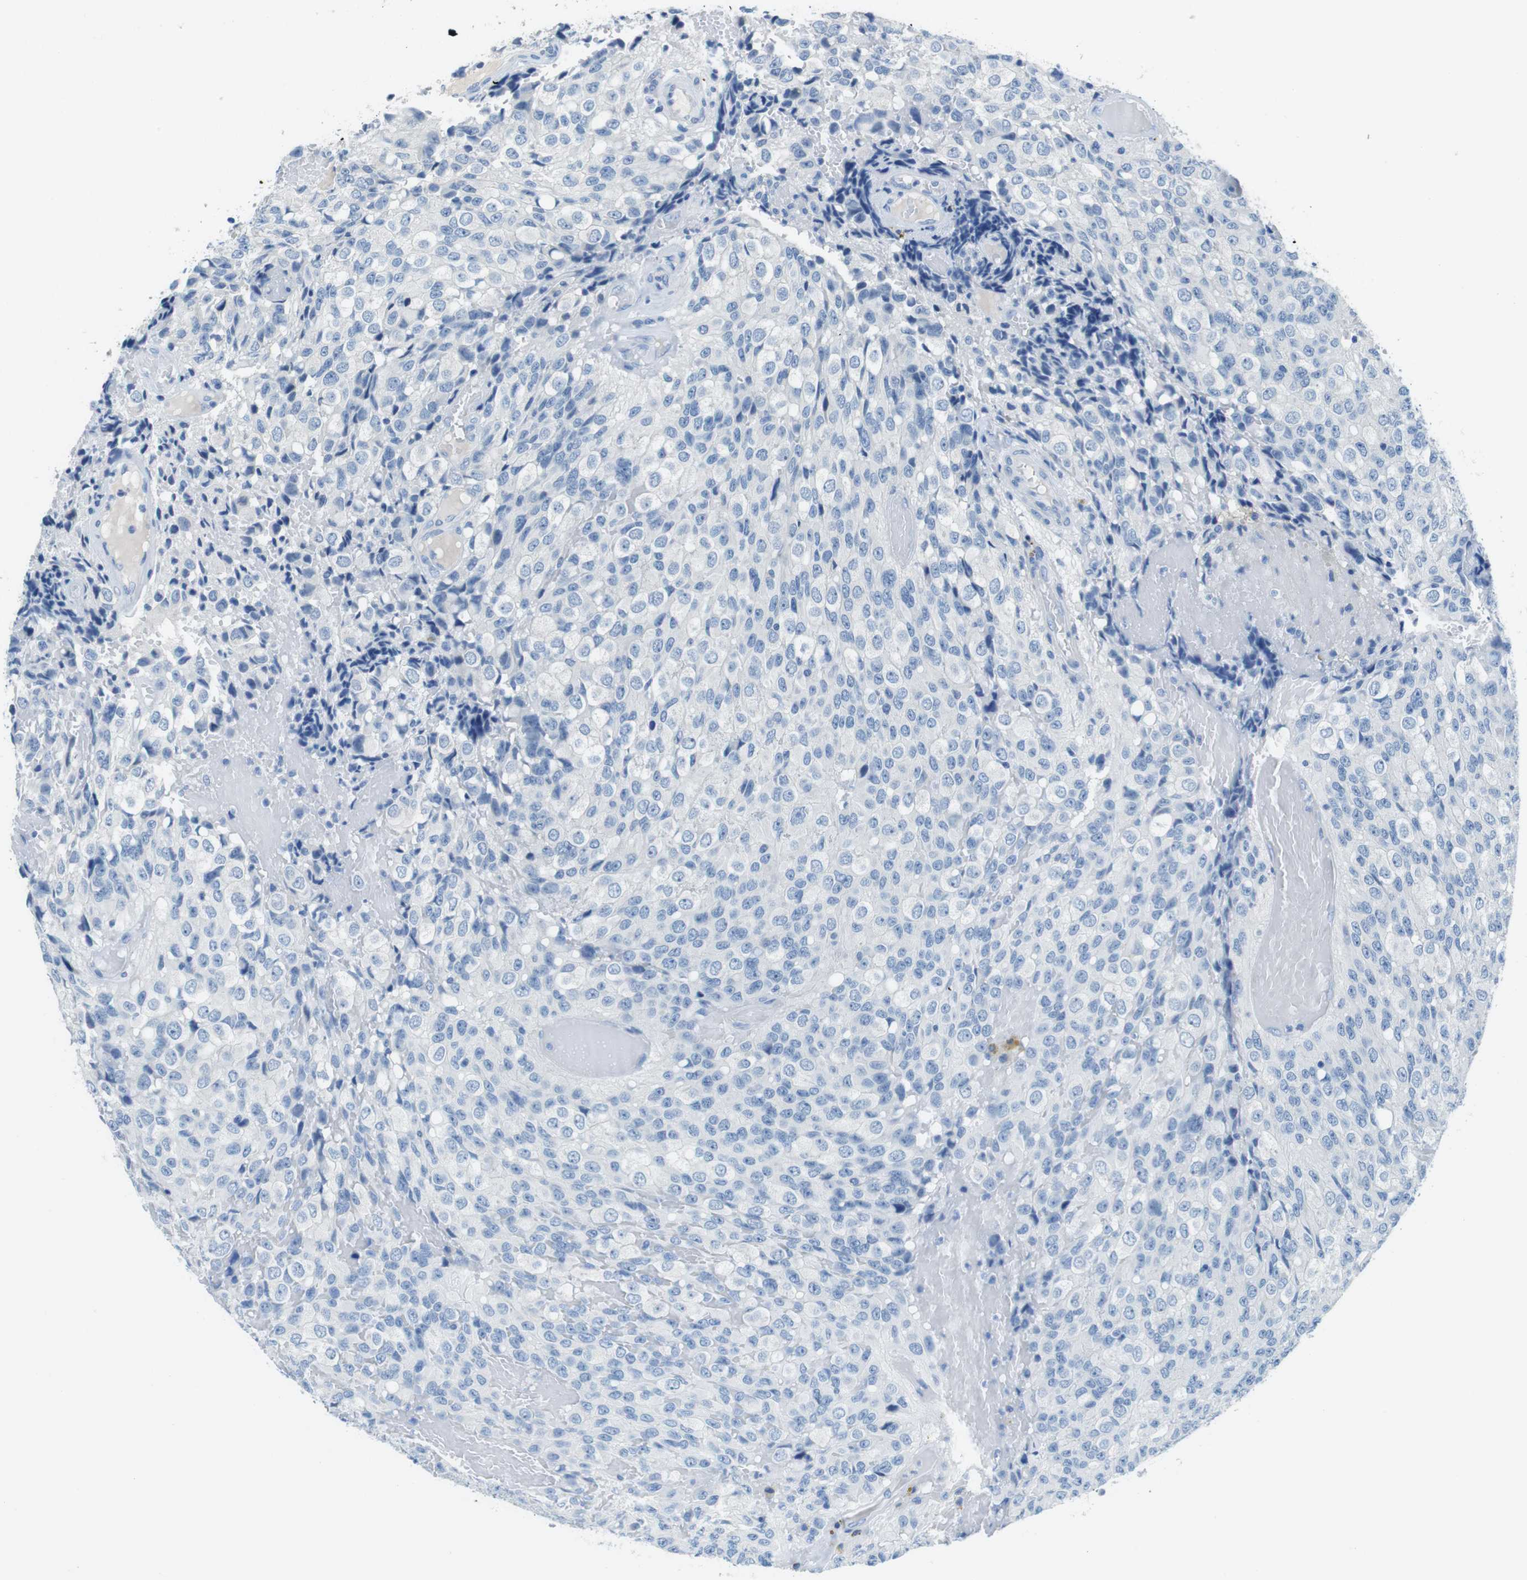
{"staining": {"intensity": "negative", "quantity": "none", "location": "none"}, "tissue": "glioma", "cell_type": "Tumor cells", "image_type": "cancer", "snomed": [{"axis": "morphology", "description": "Glioma, malignant, High grade"}, {"axis": "topography", "description": "Brain"}], "caption": "There is no significant positivity in tumor cells of glioma.", "gene": "SLC35A3", "patient": {"sex": "male", "age": 32}}